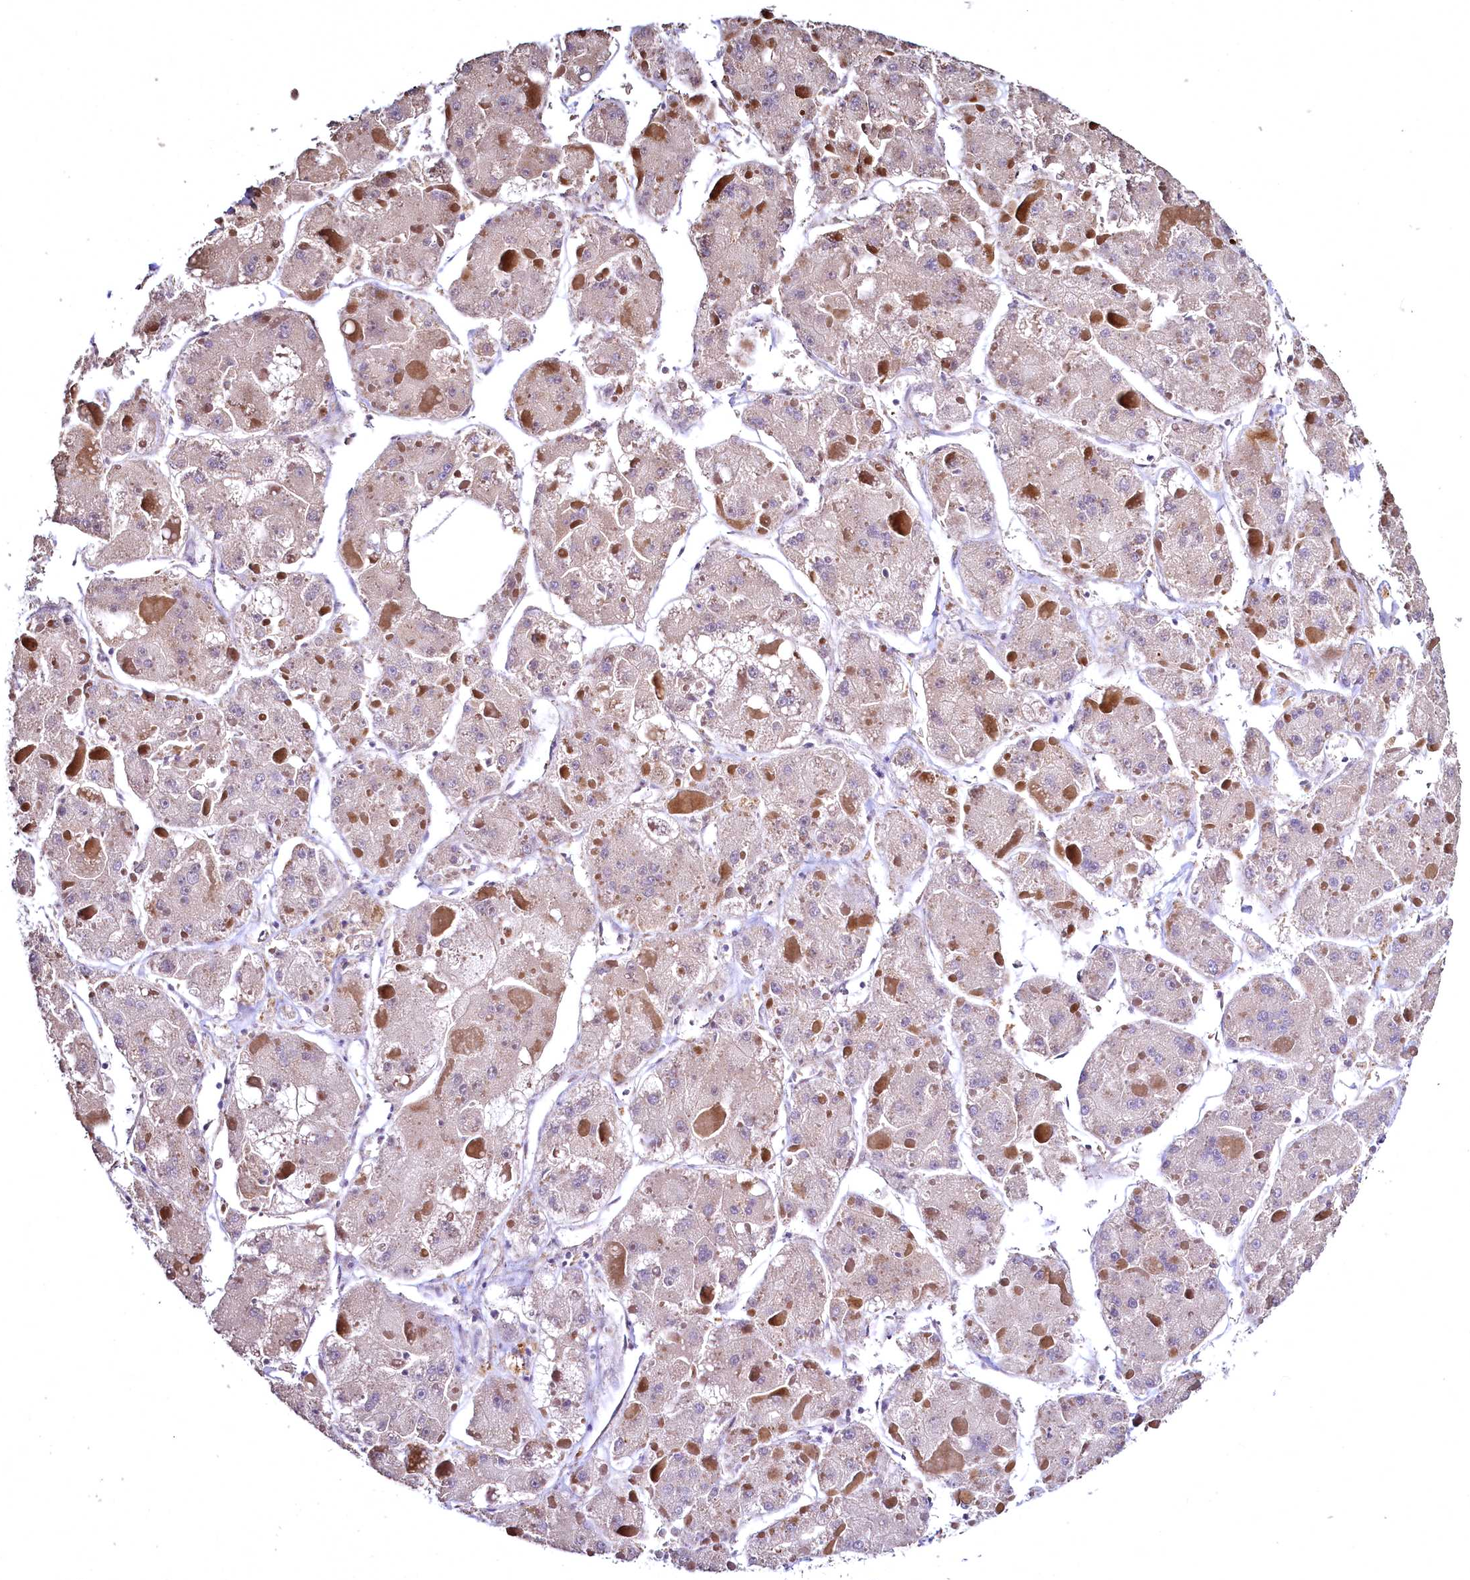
{"staining": {"intensity": "negative", "quantity": "none", "location": "none"}, "tissue": "liver cancer", "cell_type": "Tumor cells", "image_type": "cancer", "snomed": [{"axis": "morphology", "description": "Carcinoma, Hepatocellular, NOS"}, {"axis": "topography", "description": "Liver"}], "caption": "Immunohistochemistry (IHC) micrograph of neoplastic tissue: liver cancer (hepatocellular carcinoma) stained with DAB (3,3'-diaminobenzidine) shows no significant protein staining in tumor cells.", "gene": "TBCEL", "patient": {"sex": "female", "age": 73}}